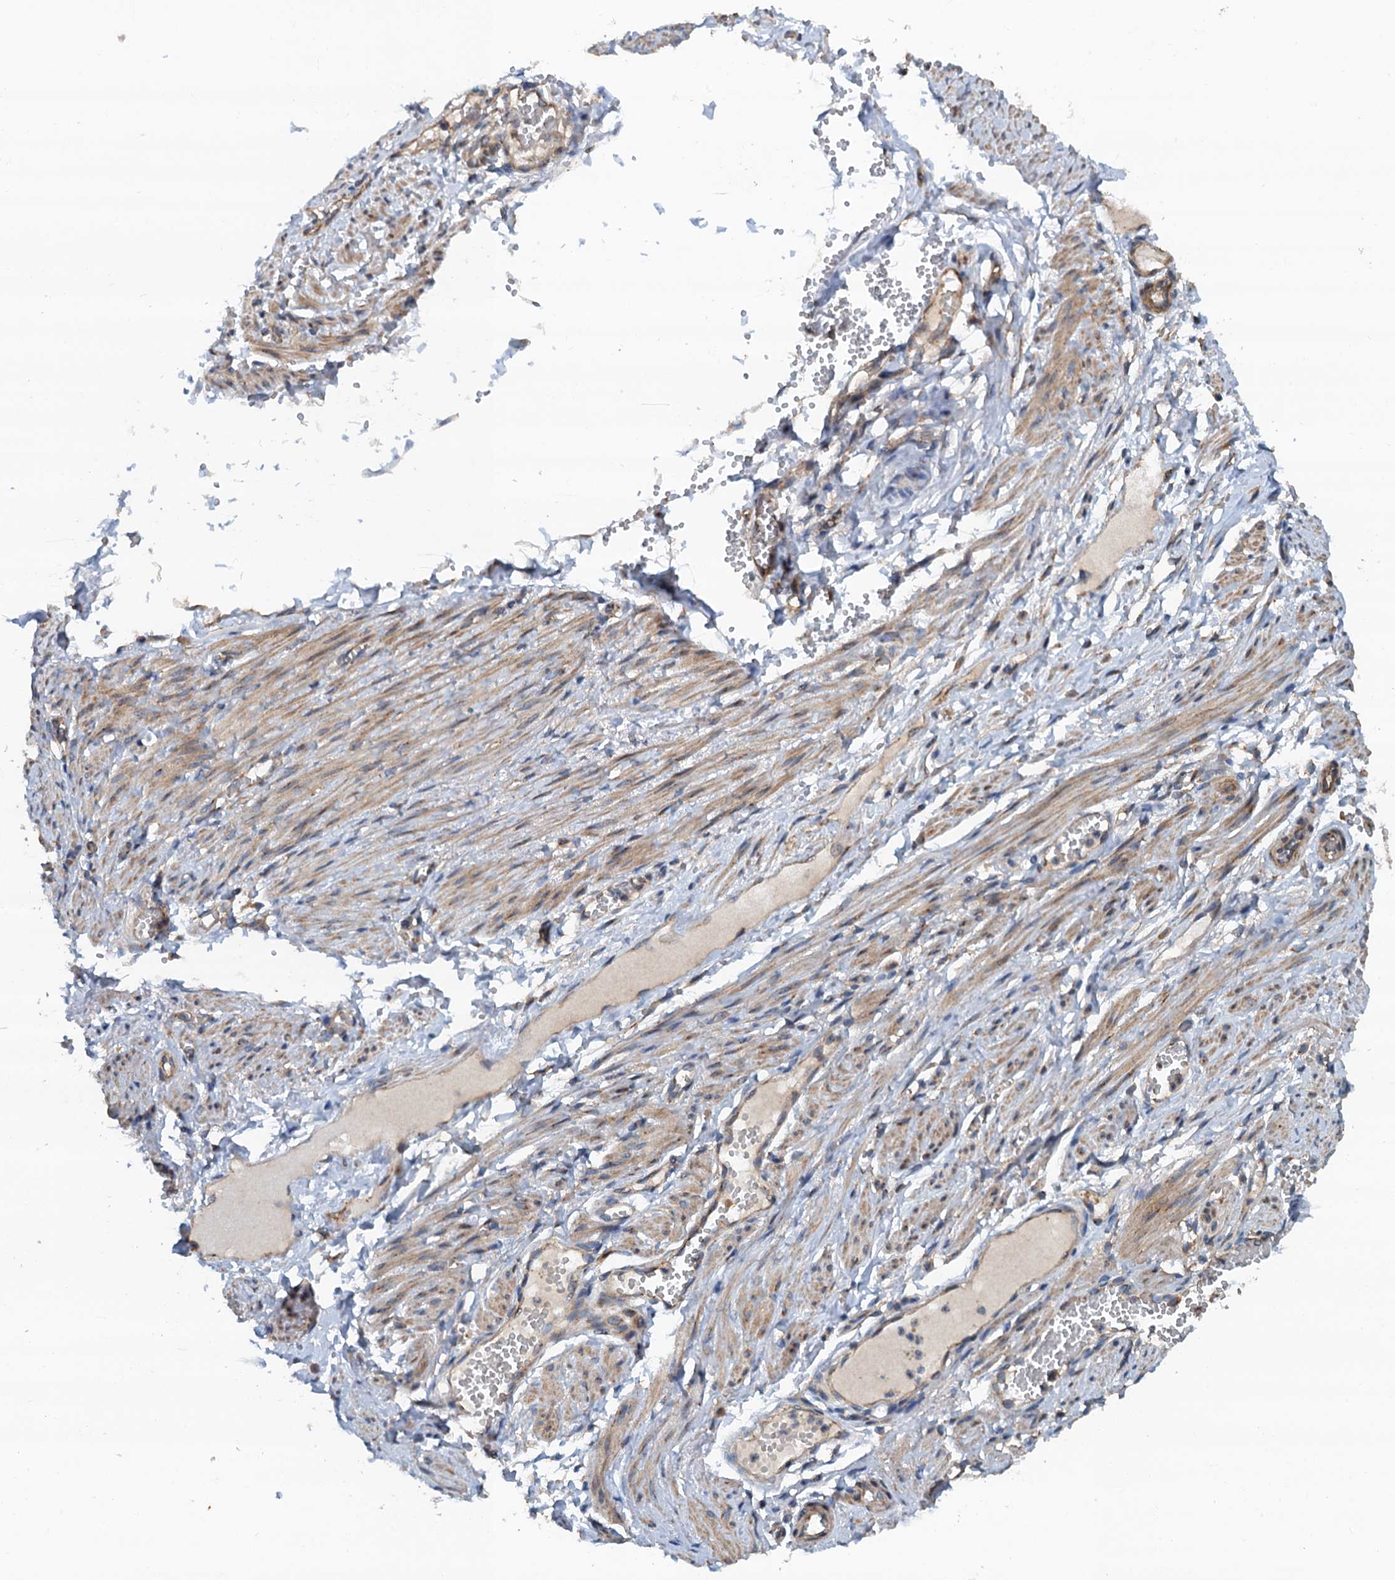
{"staining": {"intensity": "weak", "quantity": "25%-75%", "location": "cytoplasmic/membranous"}, "tissue": "adipose tissue", "cell_type": "Adipocytes", "image_type": "normal", "snomed": [{"axis": "morphology", "description": "Normal tissue, NOS"}, {"axis": "topography", "description": "Smooth muscle"}, {"axis": "topography", "description": "Peripheral nerve tissue"}], "caption": "Protein expression by immunohistochemistry (IHC) reveals weak cytoplasmic/membranous positivity in about 25%-75% of adipocytes in unremarkable adipose tissue. Using DAB (3,3'-diaminobenzidine) (brown) and hematoxylin (blue) stains, captured at high magnification using brightfield microscopy.", "gene": "COG3", "patient": {"sex": "female", "age": 39}}